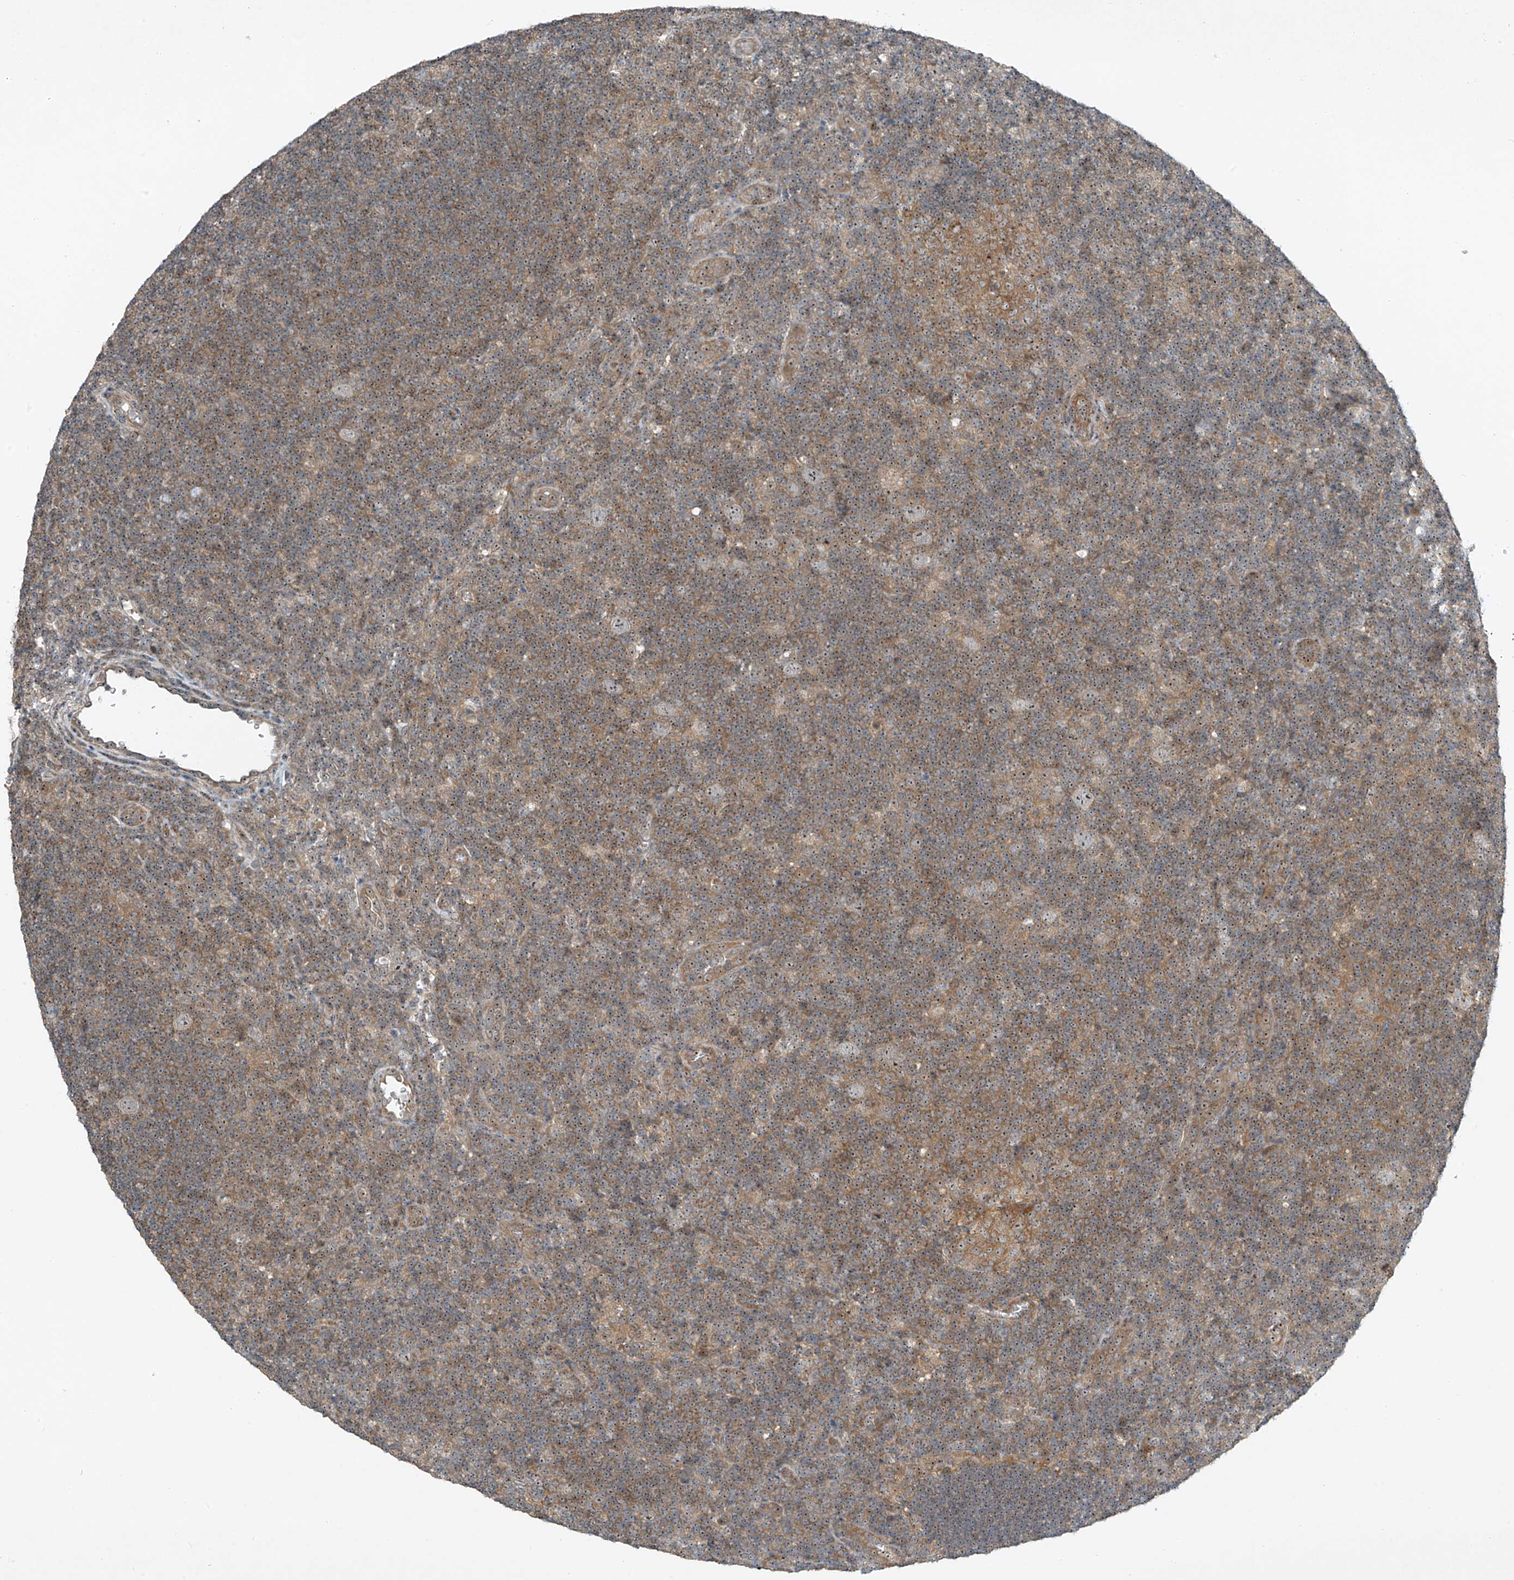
{"staining": {"intensity": "weak", "quantity": "25%-75%", "location": "nuclear"}, "tissue": "lymphoma", "cell_type": "Tumor cells", "image_type": "cancer", "snomed": [{"axis": "morphology", "description": "Hodgkin's disease, NOS"}, {"axis": "topography", "description": "Lymph node"}], "caption": "Protein staining of lymphoma tissue demonstrates weak nuclear staining in approximately 25%-75% of tumor cells.", "gene": "PPCS", "patient": {"sex": "female", "age": 57}}